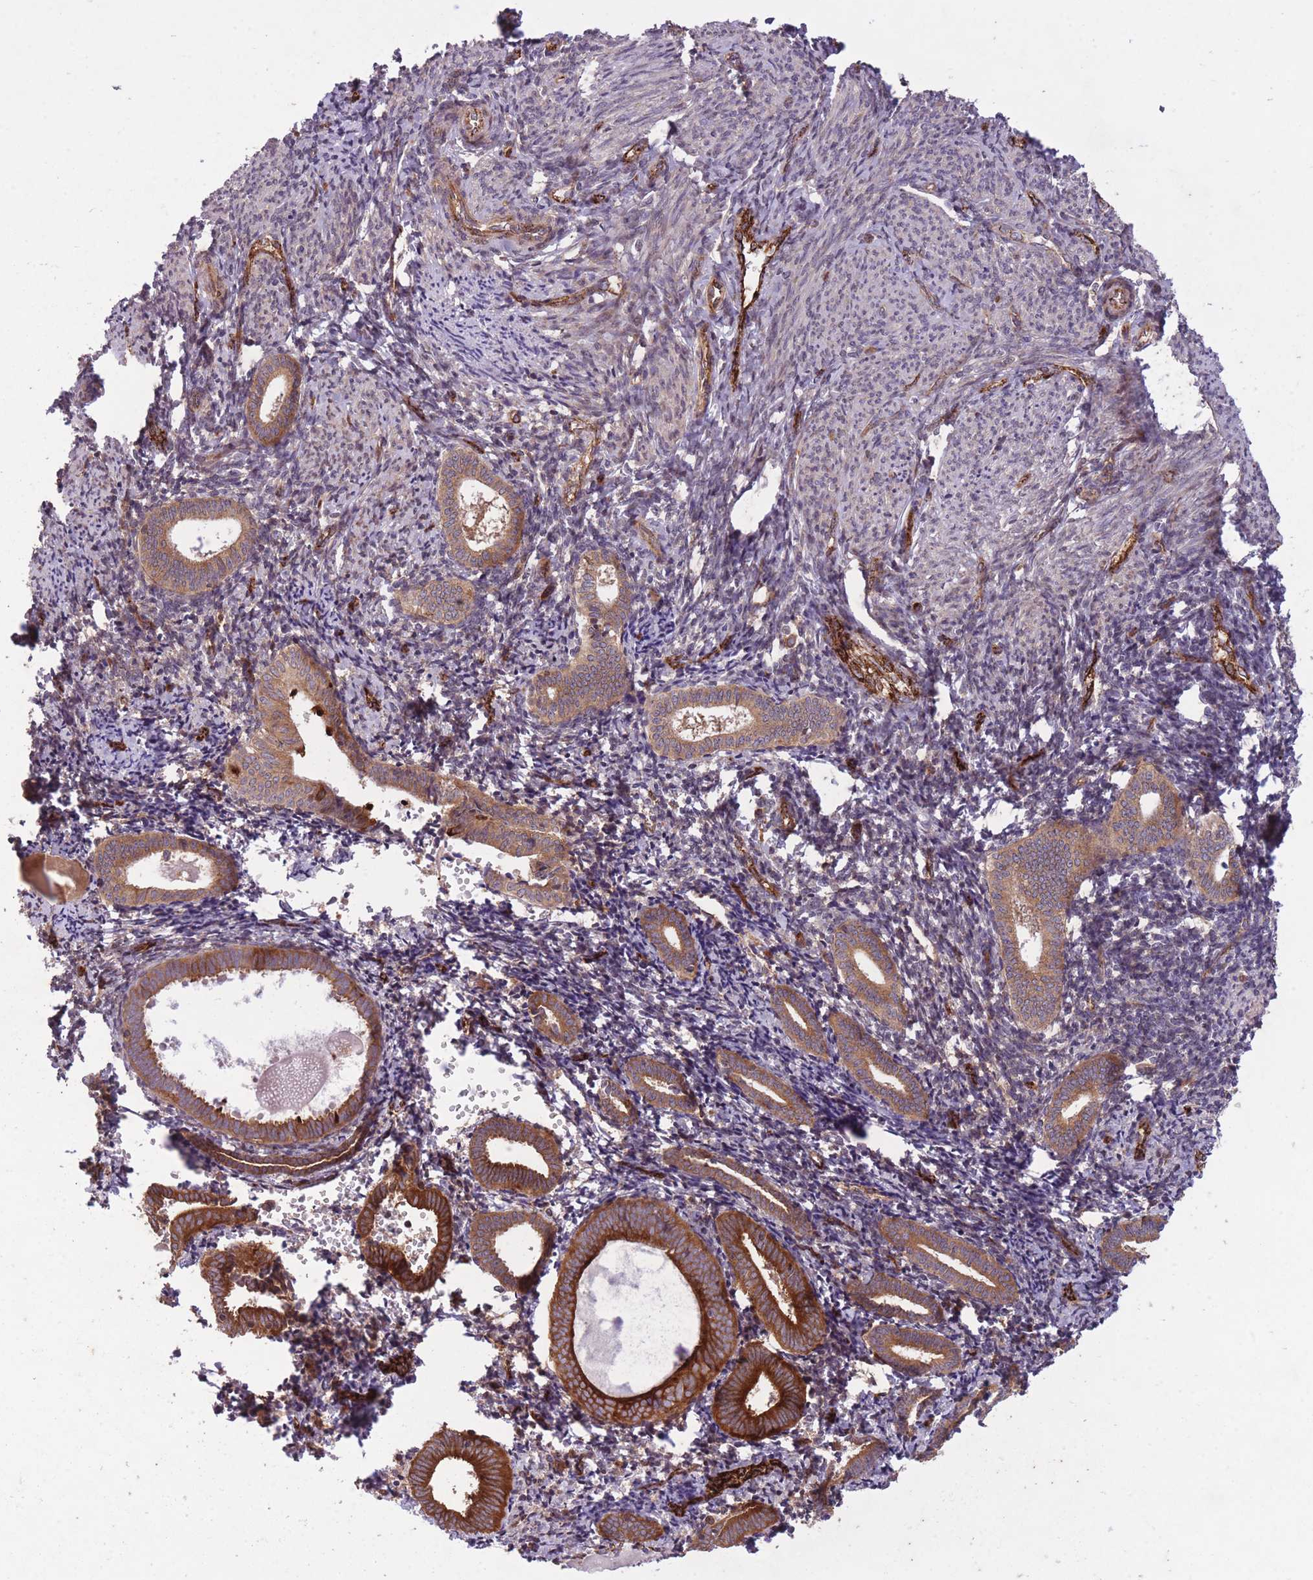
{"staining": {"intensity": "moderate", "quantity": "25%-75%", "location": "cytoplasmic/membranous"}, "tissue": "endometrium", "cell_type": "Cells in endometrial stroma", "image_type": "normal", "snomed": [{"axis": "morphology", "description": "Normal tissue, NOS"}, {"axis": "topography", "description": "Endometrium"}], "caption": "Protein analysis of benign endometrium shows moderate cytoplasmic/membranous staining in approximately 25%-75% of cells in endometrial stroma.", "gene": "CISH", "patient": {"sex": "female", "age": 54}}